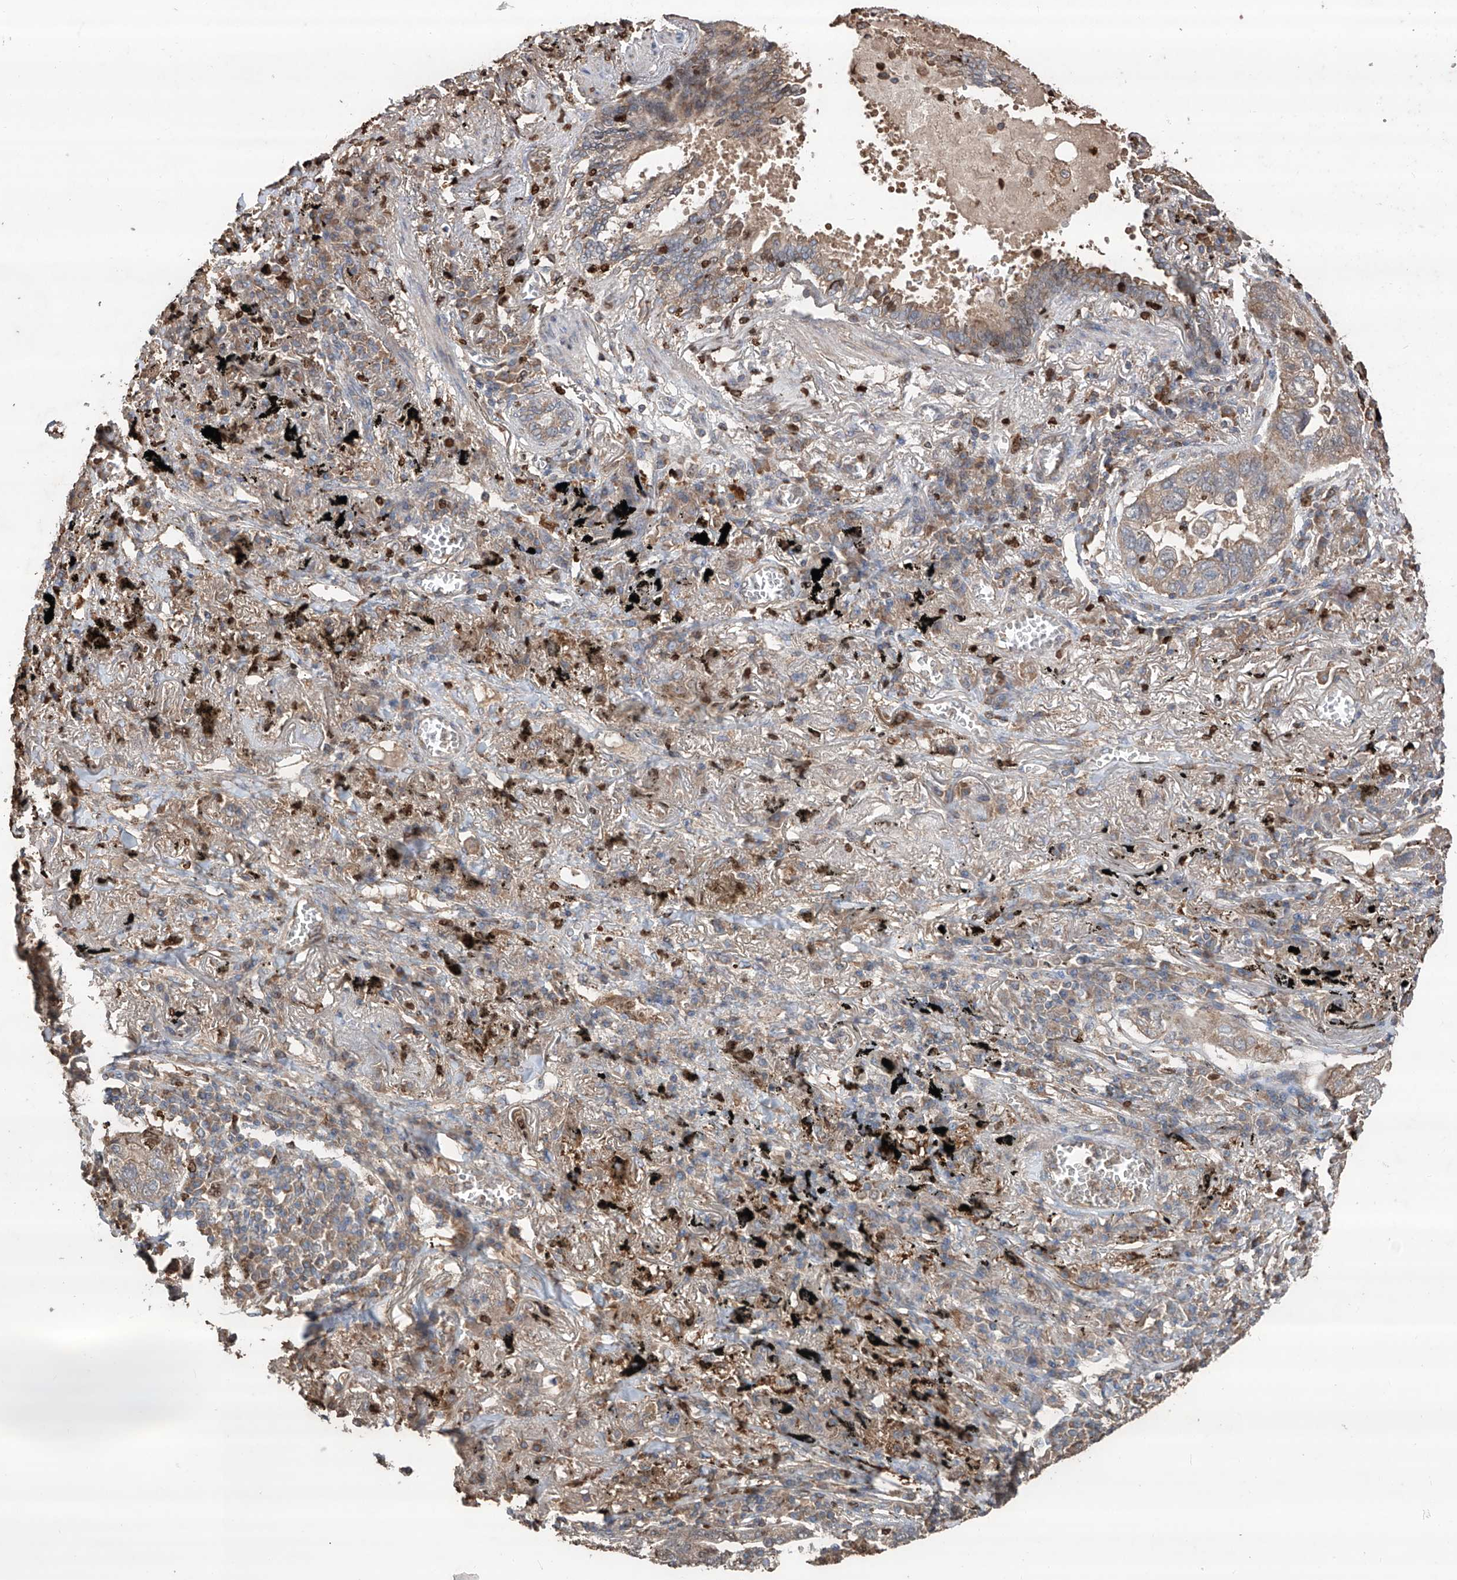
{"staining": {"intensity": "weak", "quantity": "25%-75%", "location": "cytoplasmic/membranous"}, "tissue": "lung cancer", "cell_type": "Tumor cells", "image_type": "cancer", "snomed": [{"axis": "morphology", "description": "Adenocarcinoma, NOS"}, {"axis": "topography", "description": "Lung"}], "caption": "Weak cytoplasmic/membranous expression is identified in about 25%-75% of tumor cells in lung cancer.", "gene": "EDN1", "patient": {"sex": "male", "age": 65}}